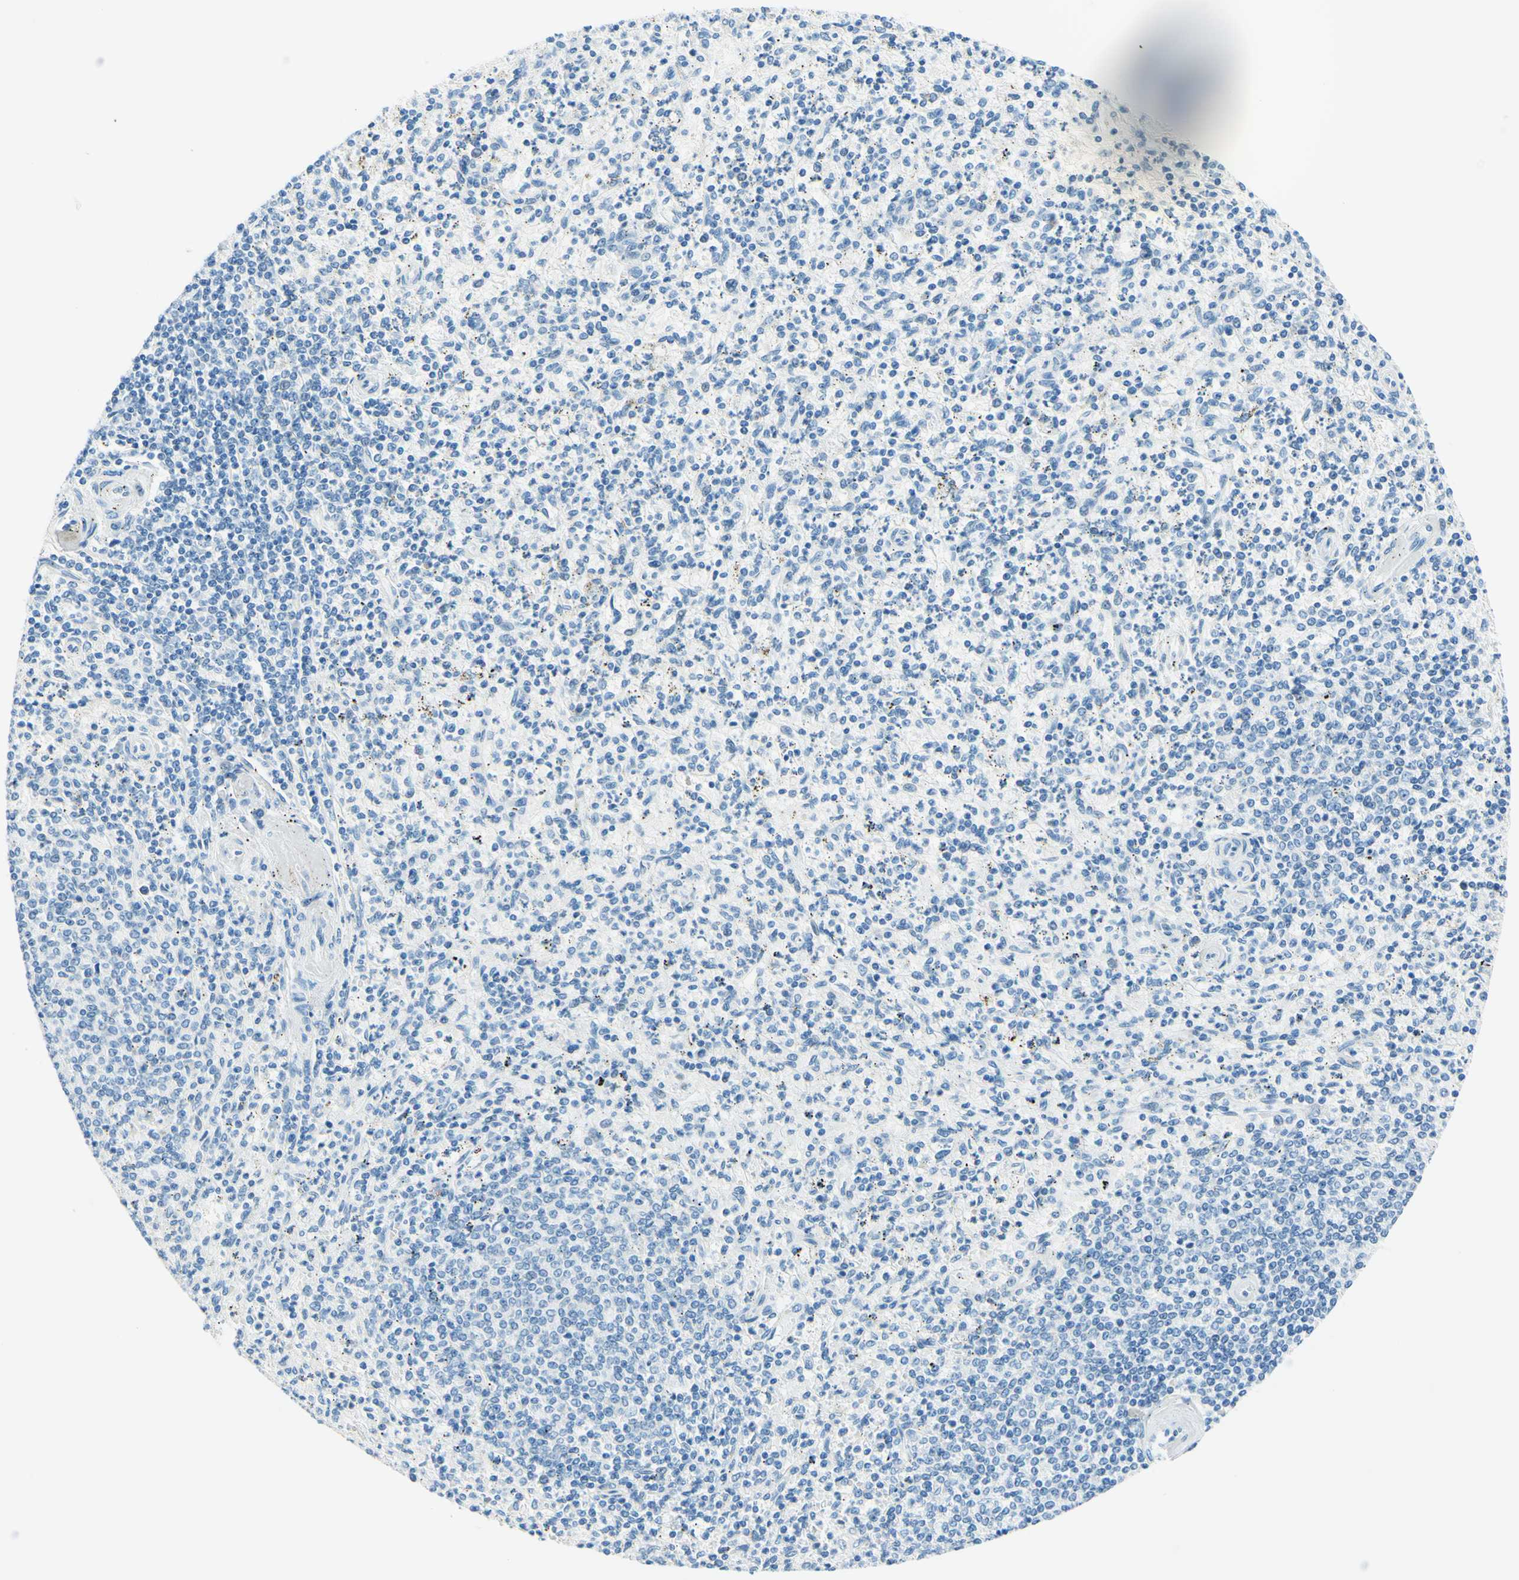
{"staining": {"intensity": "negative", "quantity": "none", "location": "none"}, "tissue": "spleen", "cell_type": "Cells in red pulp", "image_type": "normal", "snomed": [{"axis": "morphology", "description": "Normal tissue, NOS"}, {"axis": "topography", "description": "Spleen"}], "caption": "Cells in red pulp show no significant protein staining in unremarkable spleen. Nuclei are stained in blue.", "gene": "PASD1", "patient": {"sex": "male", "age": 72}}